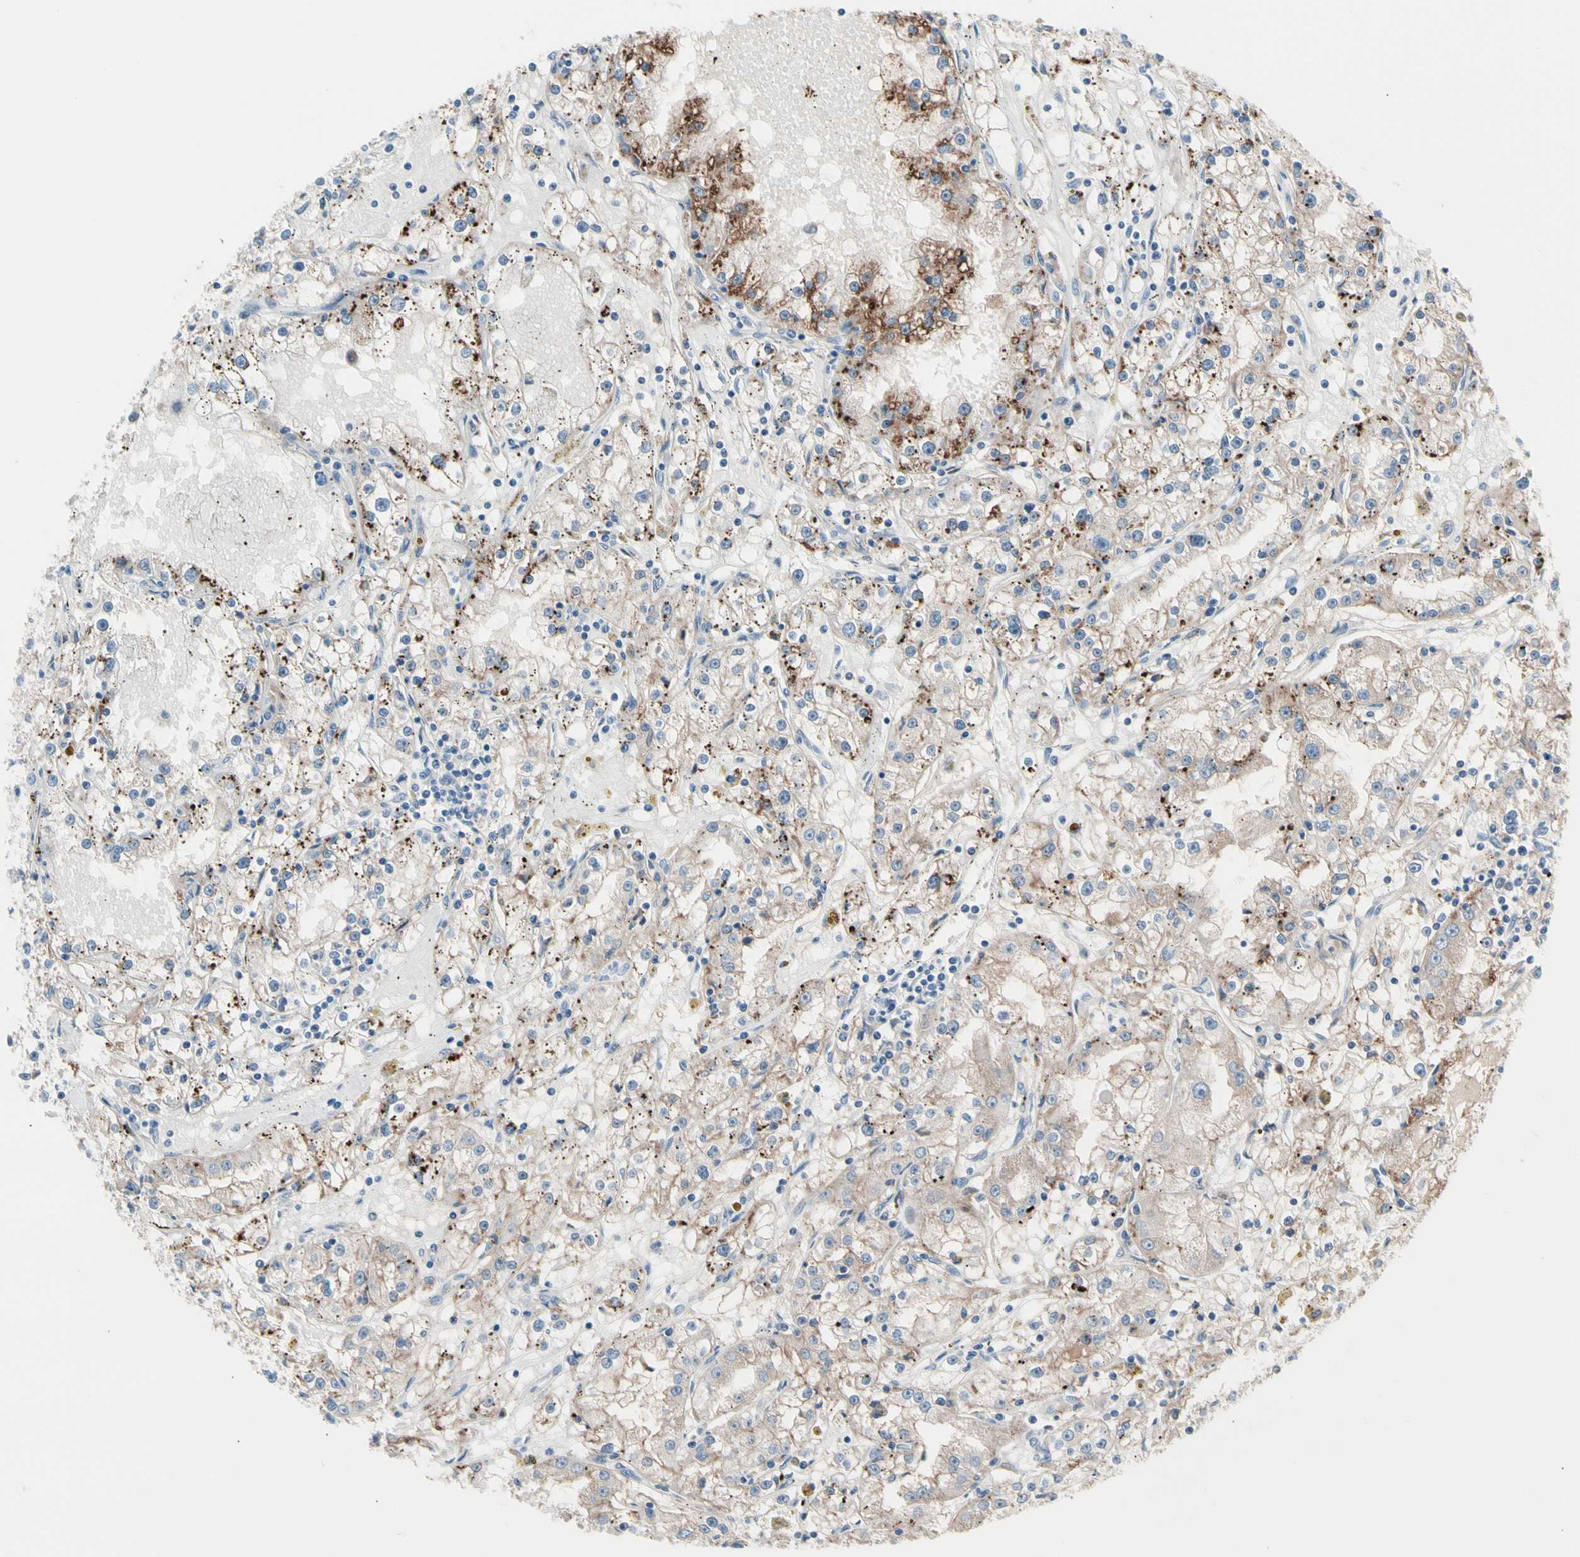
{"staining": {"intensity": "weak", "quantity": "25%-75%", "location": "cytoplasmic/membranous"}, "tissue": "renal cancer", "cell_type": "Tumor cells", "image_type": "cancer", "snomed": [{"axis": "morphology", "description": "Adenocarcinoma, NOS"}, {"axis": "topography", "description": "Kidney"}], "caption": "An image of renal adenocarcinoma stained for a protein shows weak cytoplasmic/membranous brown staining in tumor cells.", "gene": "CASQ1", "patient": {"sex": "male", "age": 56}}